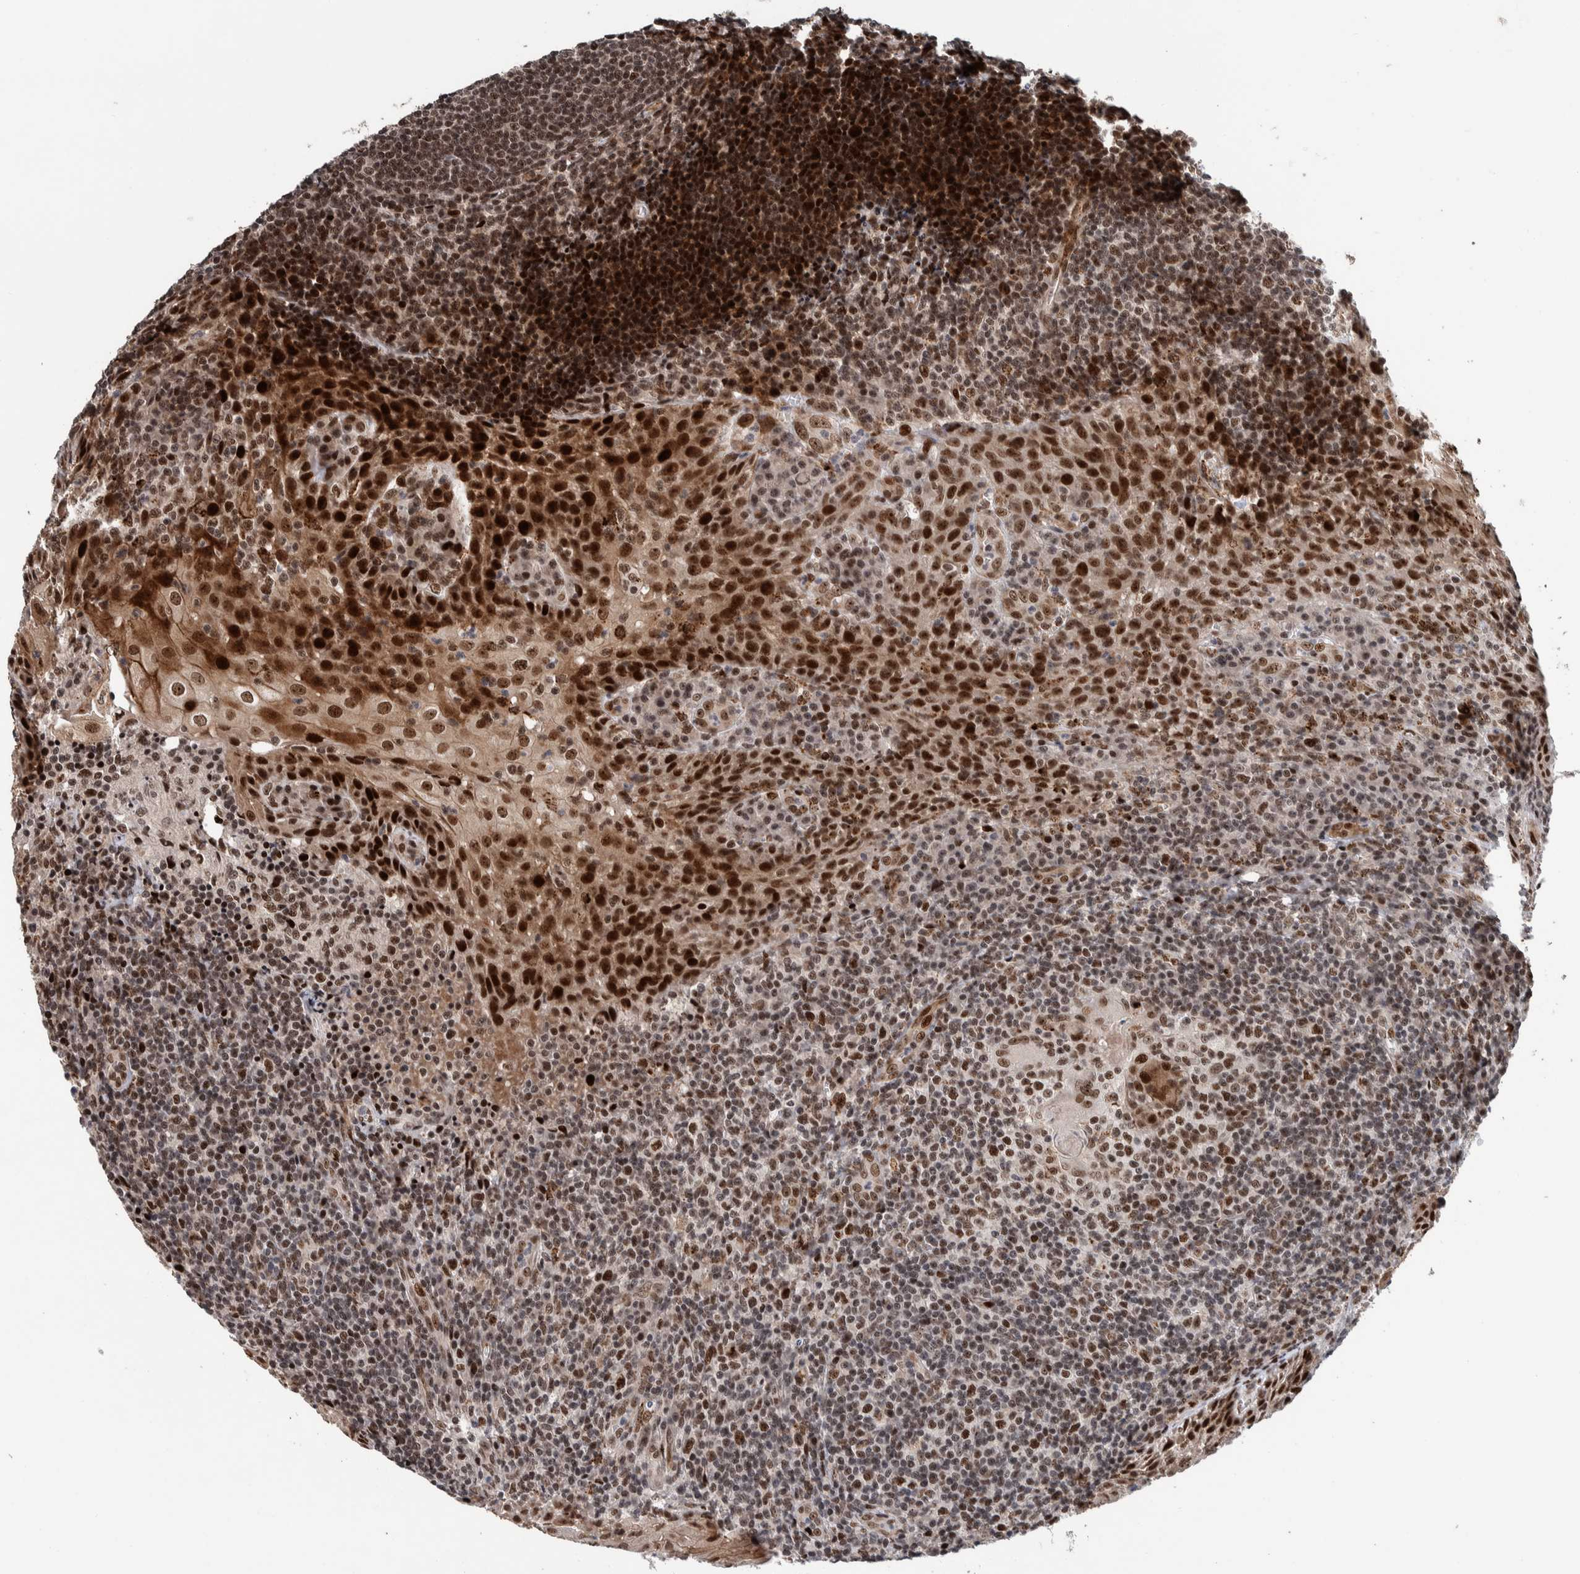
{"staining": {"intensity": "strong", "quantity": ">75%", "location": "nuclear"}, "tissue": "tonsil", "cell_type": "Germinal center cells", "image_type": "normal", "snomed": [{"axis": "morphology", "description": "Normal tissue, NOS"}, {"axis": "topography", "description": "Tonsil"}], "caption": "A high amount of strong nuclear staining is appreciated in about >75% of germinal center cells in normal tonsil.", "gene": "CHD4", "patient": {"sex": "male", "age": 37}}